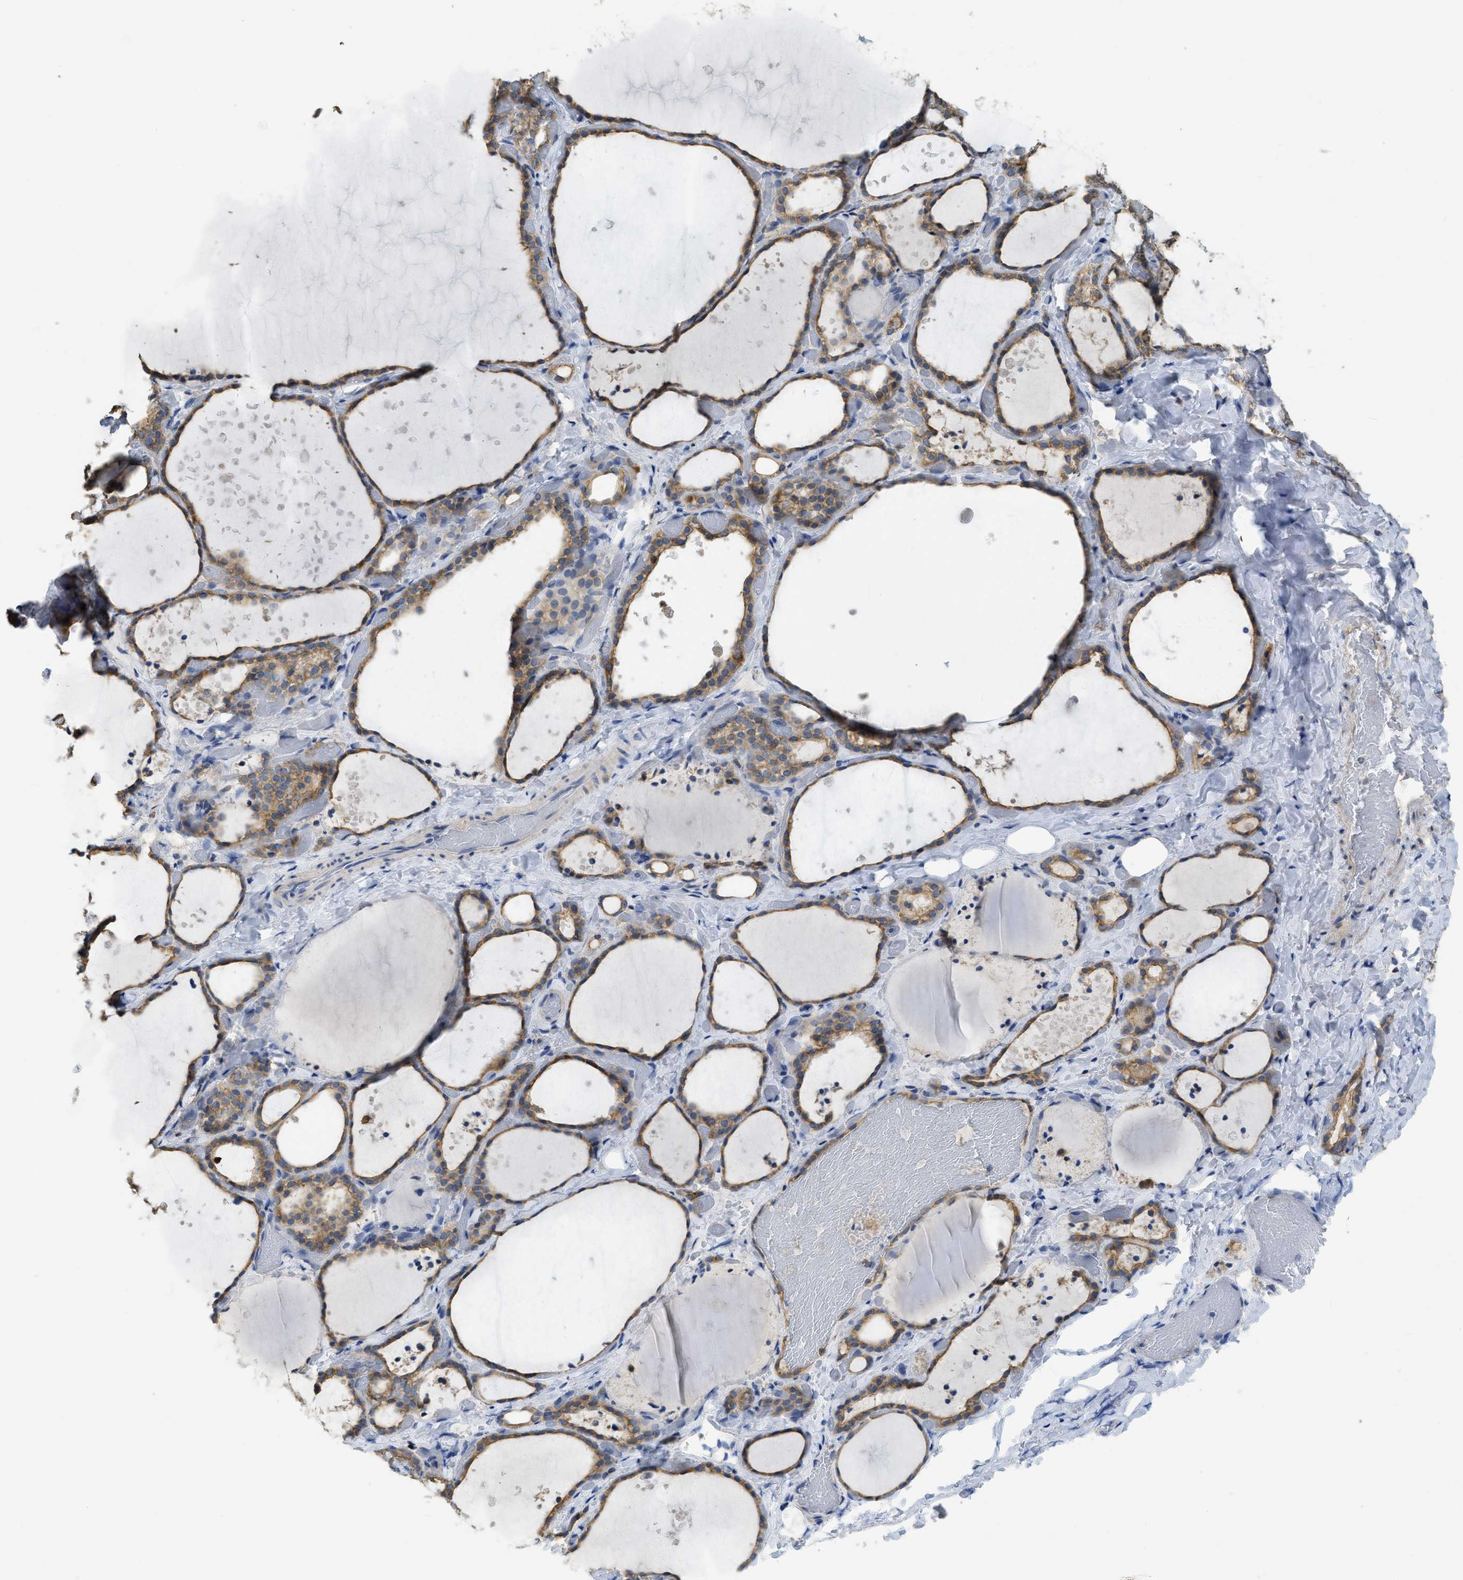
{"staining": {"intensity": "moderate", "quantity": ">75%", "location": "cytoplasmic/membranous"}, "tissue": "thyroid gland", "cell_type": "Glandular cells", "image_type": "normal", "snomed": [{"axis": "morphology", "description": "Normal tissue, NOS"}, {"axis": "topography", "description": "Thyroid gland"}], "caption": "Benign thyroid gland demonstrates moderate cytoplasmic/membranous positivity in about >75% of glandular cells, visualized by immunohistochemistry. (DAB IHC, brown staining for protein, blue staining for nuclei).", "gene": "SFXN2", "patient": {"sex": "female", "age": 44}}